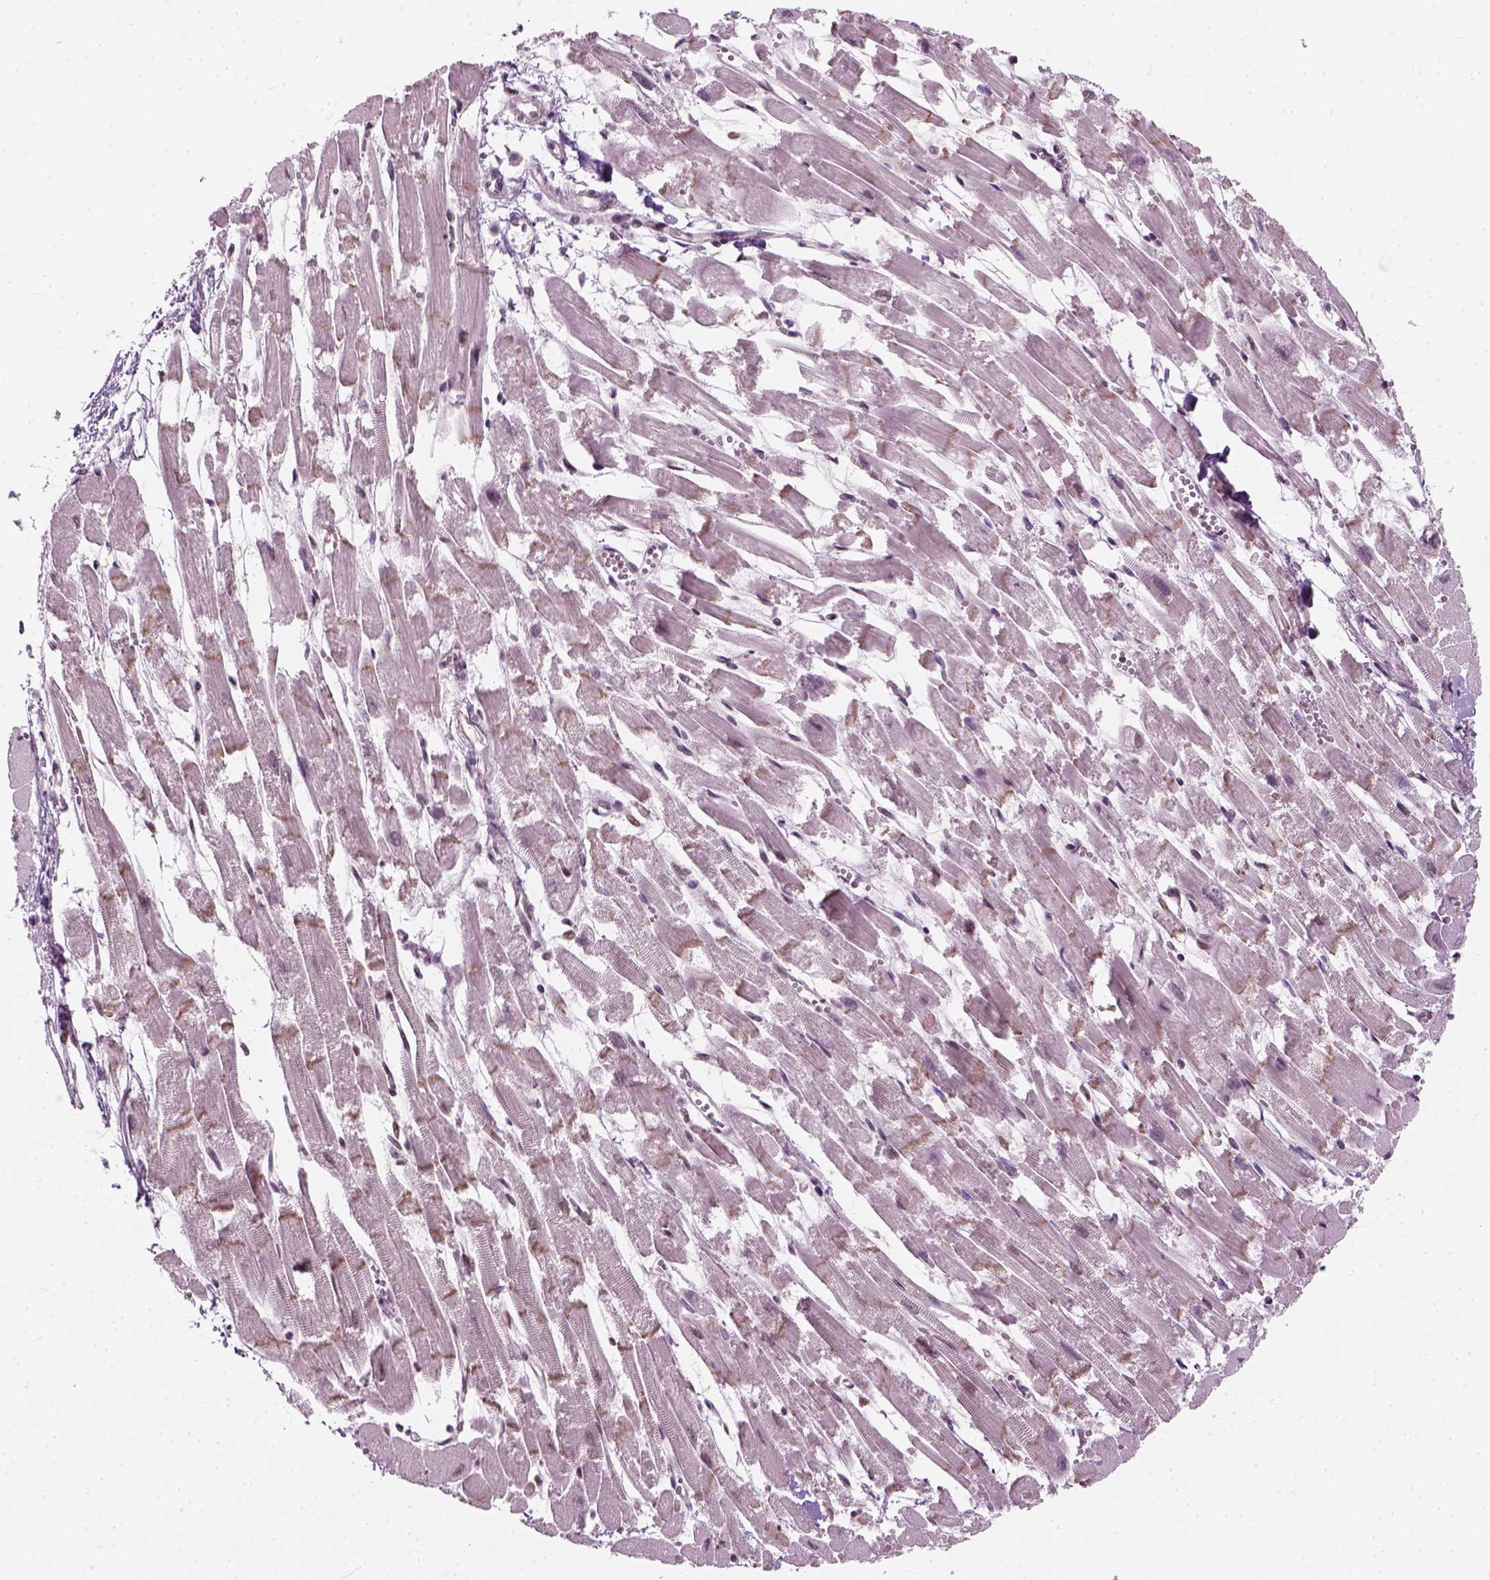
{"staining": {"intensity": "moderate", "quantity": "25%-75%", "location": "nuclear"}, "tissue": "heart muscle", "cell_type": "Cardiomyocytes", "image_type": "normal", "snomed": [{"axis": "morphology", "description": "Normal tissue, NOS"}, {"axis": "topography", "description": "Heart"}], "caption": "An immunohistochemistry histopathology image of unremarkable tissue is shown. Protein staining in brown labels moderate nuclear positivity in heart muscle within cardiomyocytes.", "gene": "GTF2F1", "patient": {"sex": "female", "age": 52}}